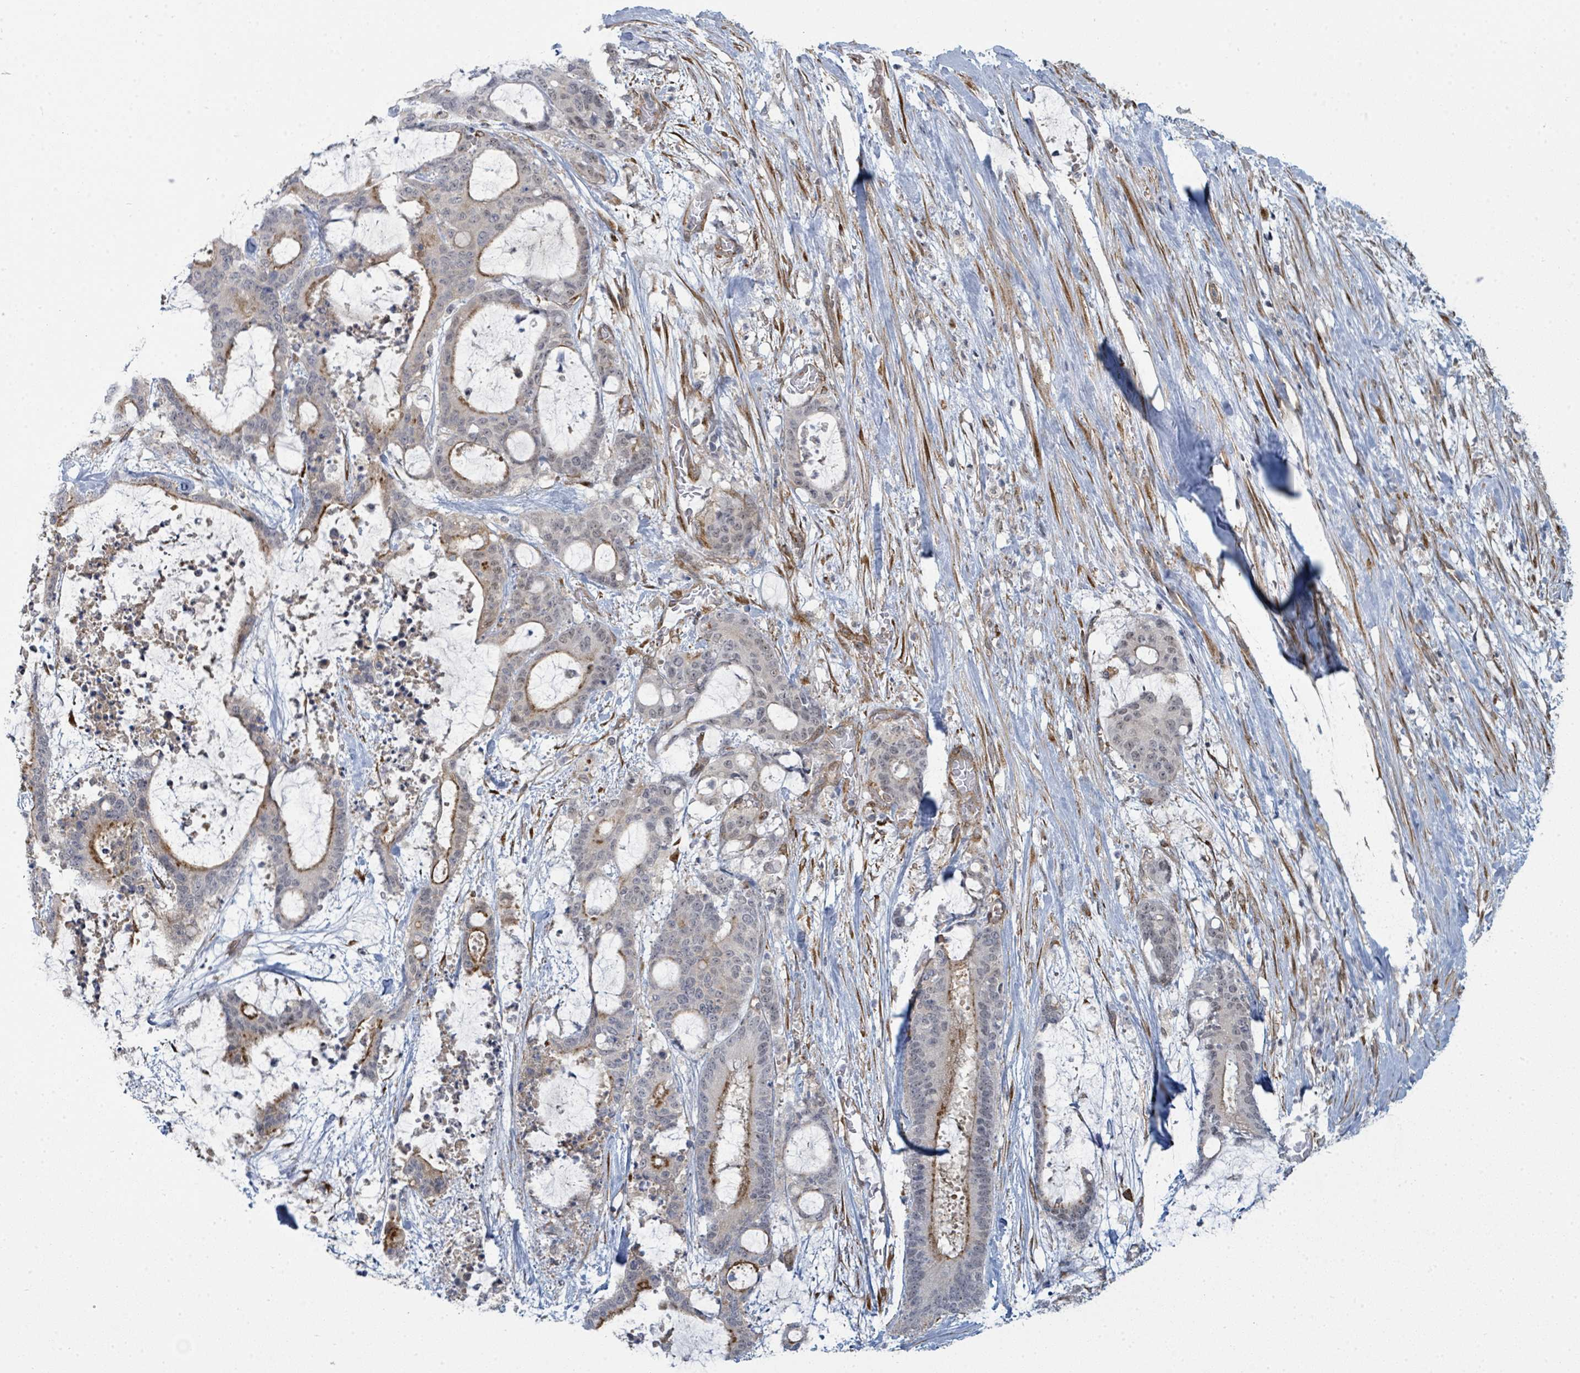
{"staining": {"intensity": "moderate", "quantity": "<25%", "location": "cytoplasmic/membranous"}, "tissue": "liver cancer", "cell_type": "Tumor cells", "image_type": "cancer", "snomed": [{"axis": "morphology", "description": "Normal tissue, NOS"}, {"axis": "morphology", "description": "Cholangiocarcinoma"}, {"axis": "topography", "description": "Liver"}, {"axis": "topography", "description": "Peripheral nerve tissue"}], "caption": "This histopathology image exhibits liver cholangiocarcinoma stained with immunohistochemistry to label a protein in brown. The cytoplasmic/membranous of tumor cells show moderate positivity for the protein. Nuclei are counter-stained blue.", "gene": "PSMG2", "patient": {"sex": "female", "age": 73}}